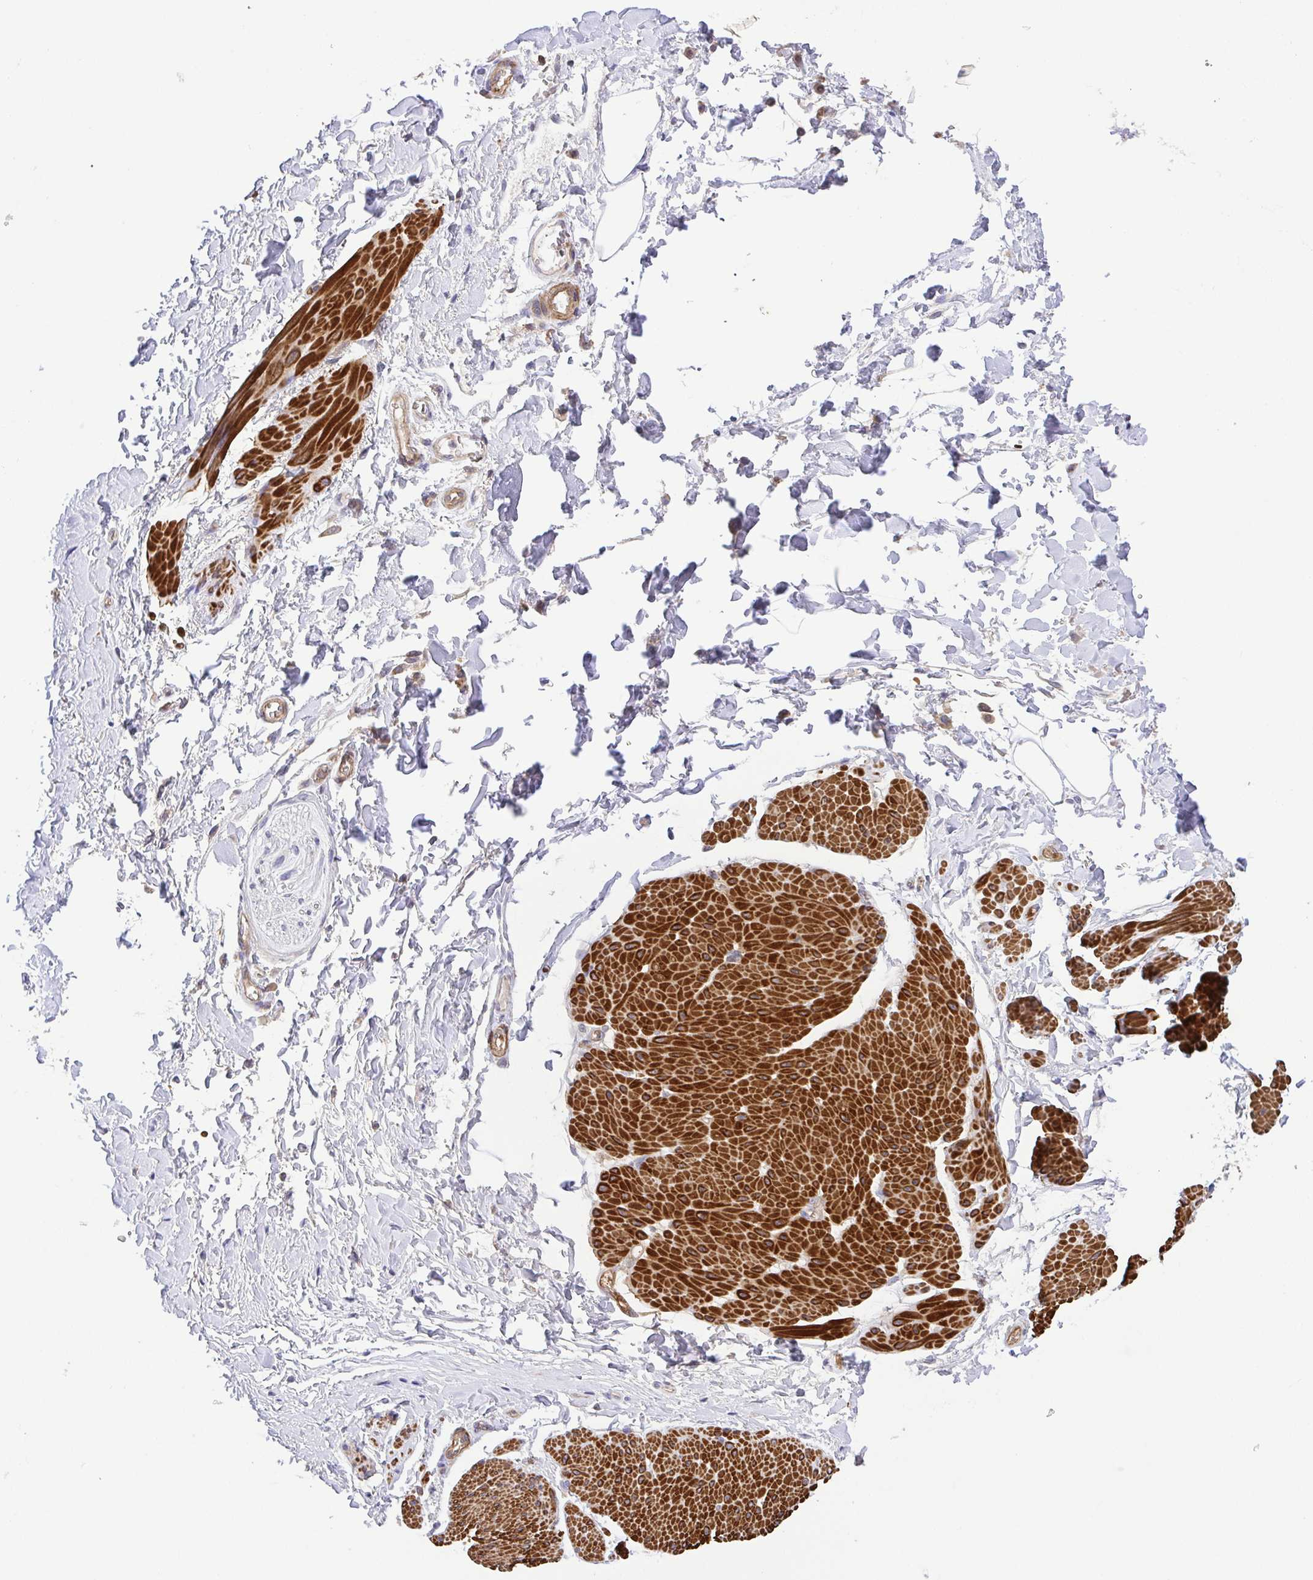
{"staining": {"intensity": "negative", "quantity": "none", "location": "none"}, "tissue": "adipose tissue", "cell_type": "Adipocytes", "image_type": "normal", "snomed": [{"axis": "morphology", "description": "Normal tissue, NOS"}, {"axis": "topography", "description": "Urinary bladder"}, {"axis": "topography", "description": "Peripheral nerve tissue"}], "caption": "An immunohistochemistry (IHC) image of unremarkable adipose tissue is shown. There is no staining in adipocytes of adipose tissue.", "gene": "IDE", "patient": {"sex": "female", "age": 60}}